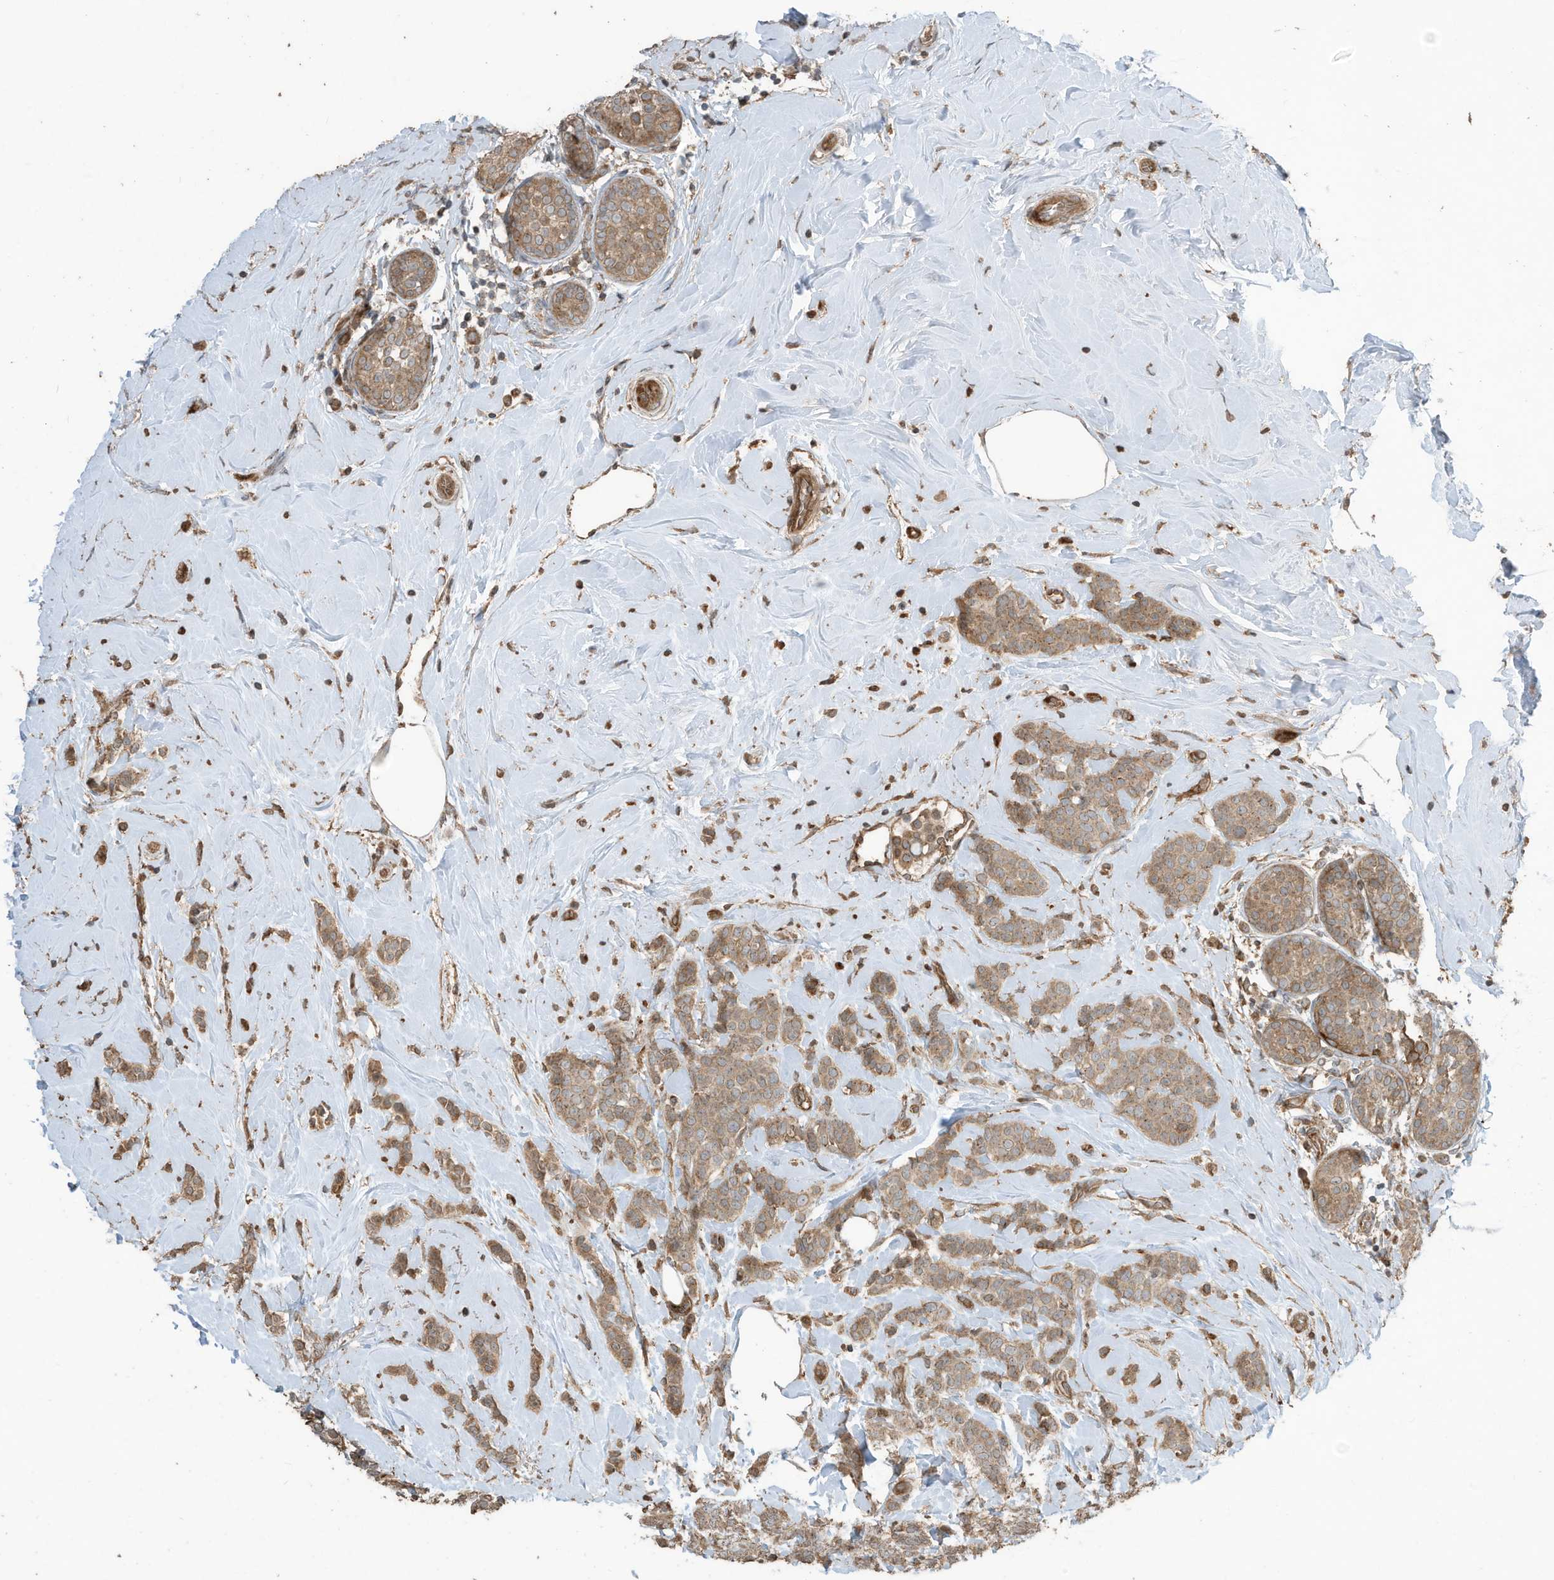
{"staining": {"intensity": "moderate", "quantity": ">75%", "location": "cytoplasmic/membranous"}, "tissue": "breast cancer", "cell_type": "Tumor cells", "image_type": "cancer", "snomed": [{"axis": "morphology", "description": "Lobular carcinoma, in situ"}, {"axis": "morphology", "description": "Lobular carcinoma"}, {"axis": "topography", "description": "Breast"}], "caption": "IHC (DAB) staining of human breast lobular carcinoma demonstrates moderate cytoplasmic/membranous protein staining in about >75% of tumor cells. (DAB = brown stain, brightfield microscopy at high magnification).", "gene": "ZNF653", "patient": {"sex": "female", "age": 41}}